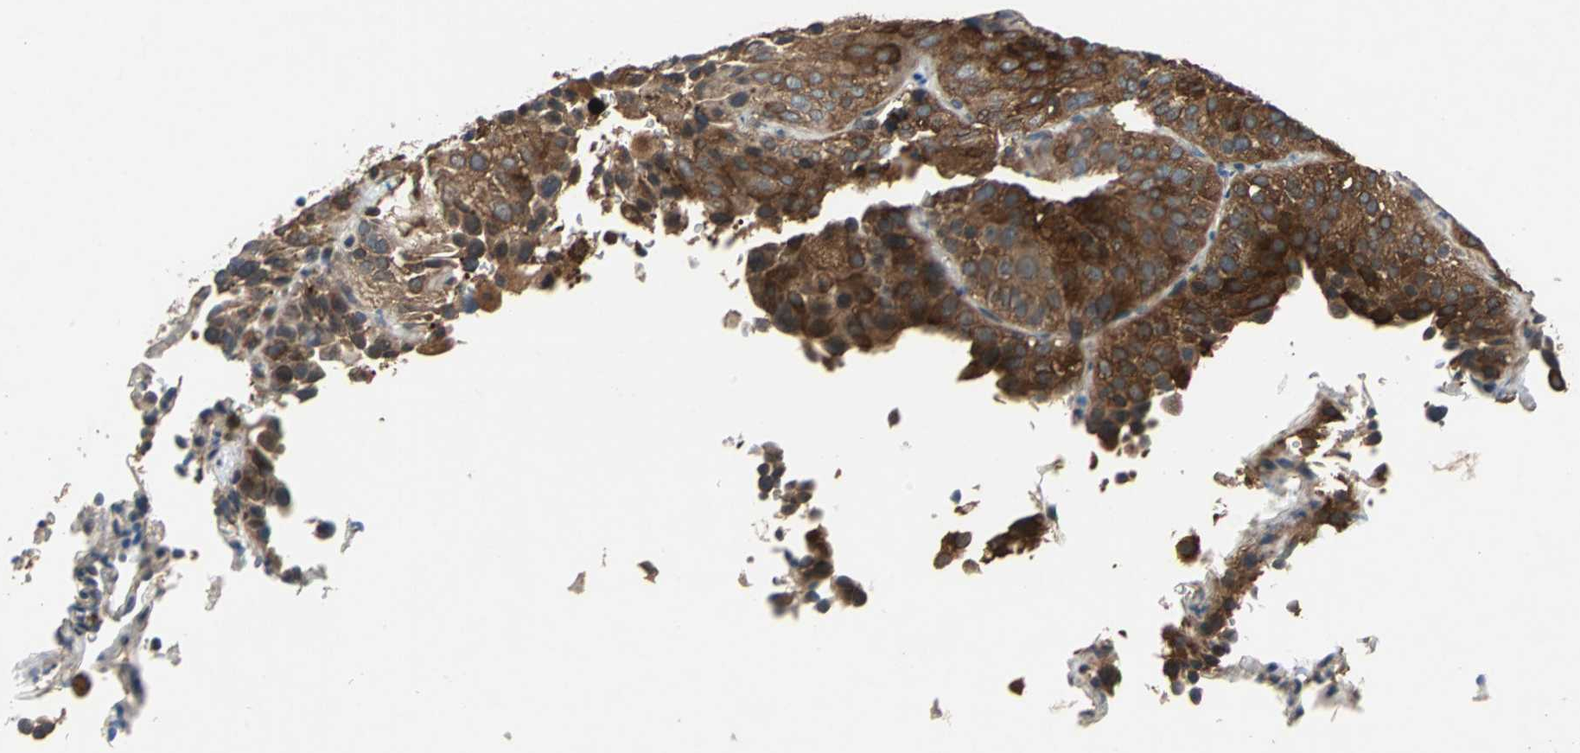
{"staining": {"intensity": "moderate", "quantity": ">75%", "location": "cytoplasmic/membranous"}, "tissue": "lung cancer", "cell_type": "Tumor cells", "image_type": "cancer", "snomed": [{"axis": "morphology", "description": "Squamous cell carcinoma, NOS"}, {"axis": "topography", "description": "Lung"}], "caption": "An IHC photomicrograph of tumor tissue is shown. Protein staining in brown shows moderate cytoplasmic/membranous positivity in lung squamous cell carcinoma within tumor cells.", "gene": "NFKBIE", "patient": {"sex": "male", "age": 54}}